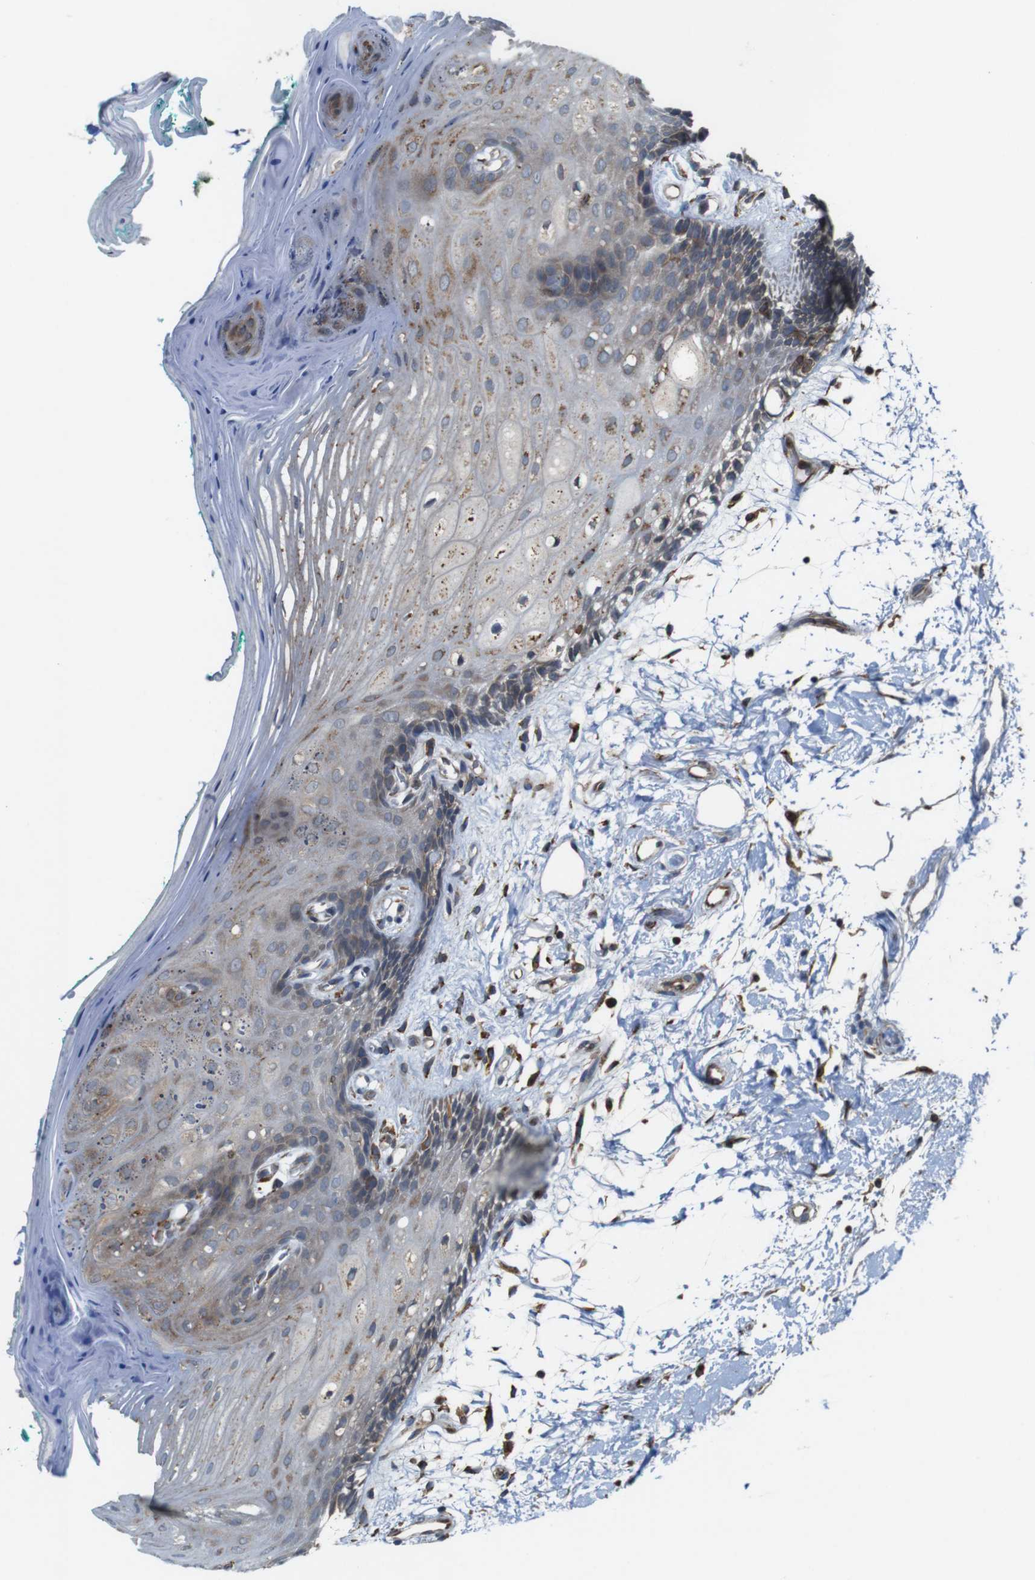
{"staining": {"intensity": "weak", "quantity": "<25%", "location": "cytoplasmic/membranous"}, "tissue": "oral mucosa", "cell_type": "Squamous epithelial cells", "image_type": "normal", "snomed": [{"axis": "morphology", "description": "Normal tissue, NOS"}, {"axis": "topography", "description": "Skeletal muscle"}, {"axis": "topography", "description": "Oral tissue"}, {"axis": "topography", "description": "Peripheral nerve tissue"}], "caption": "An image of oral mucosa stained for a protein demonstrates no brown staining in squamous epithelial cells.", "gene": "UGGT1", "patient": {"sex": "female", "age": 84}}